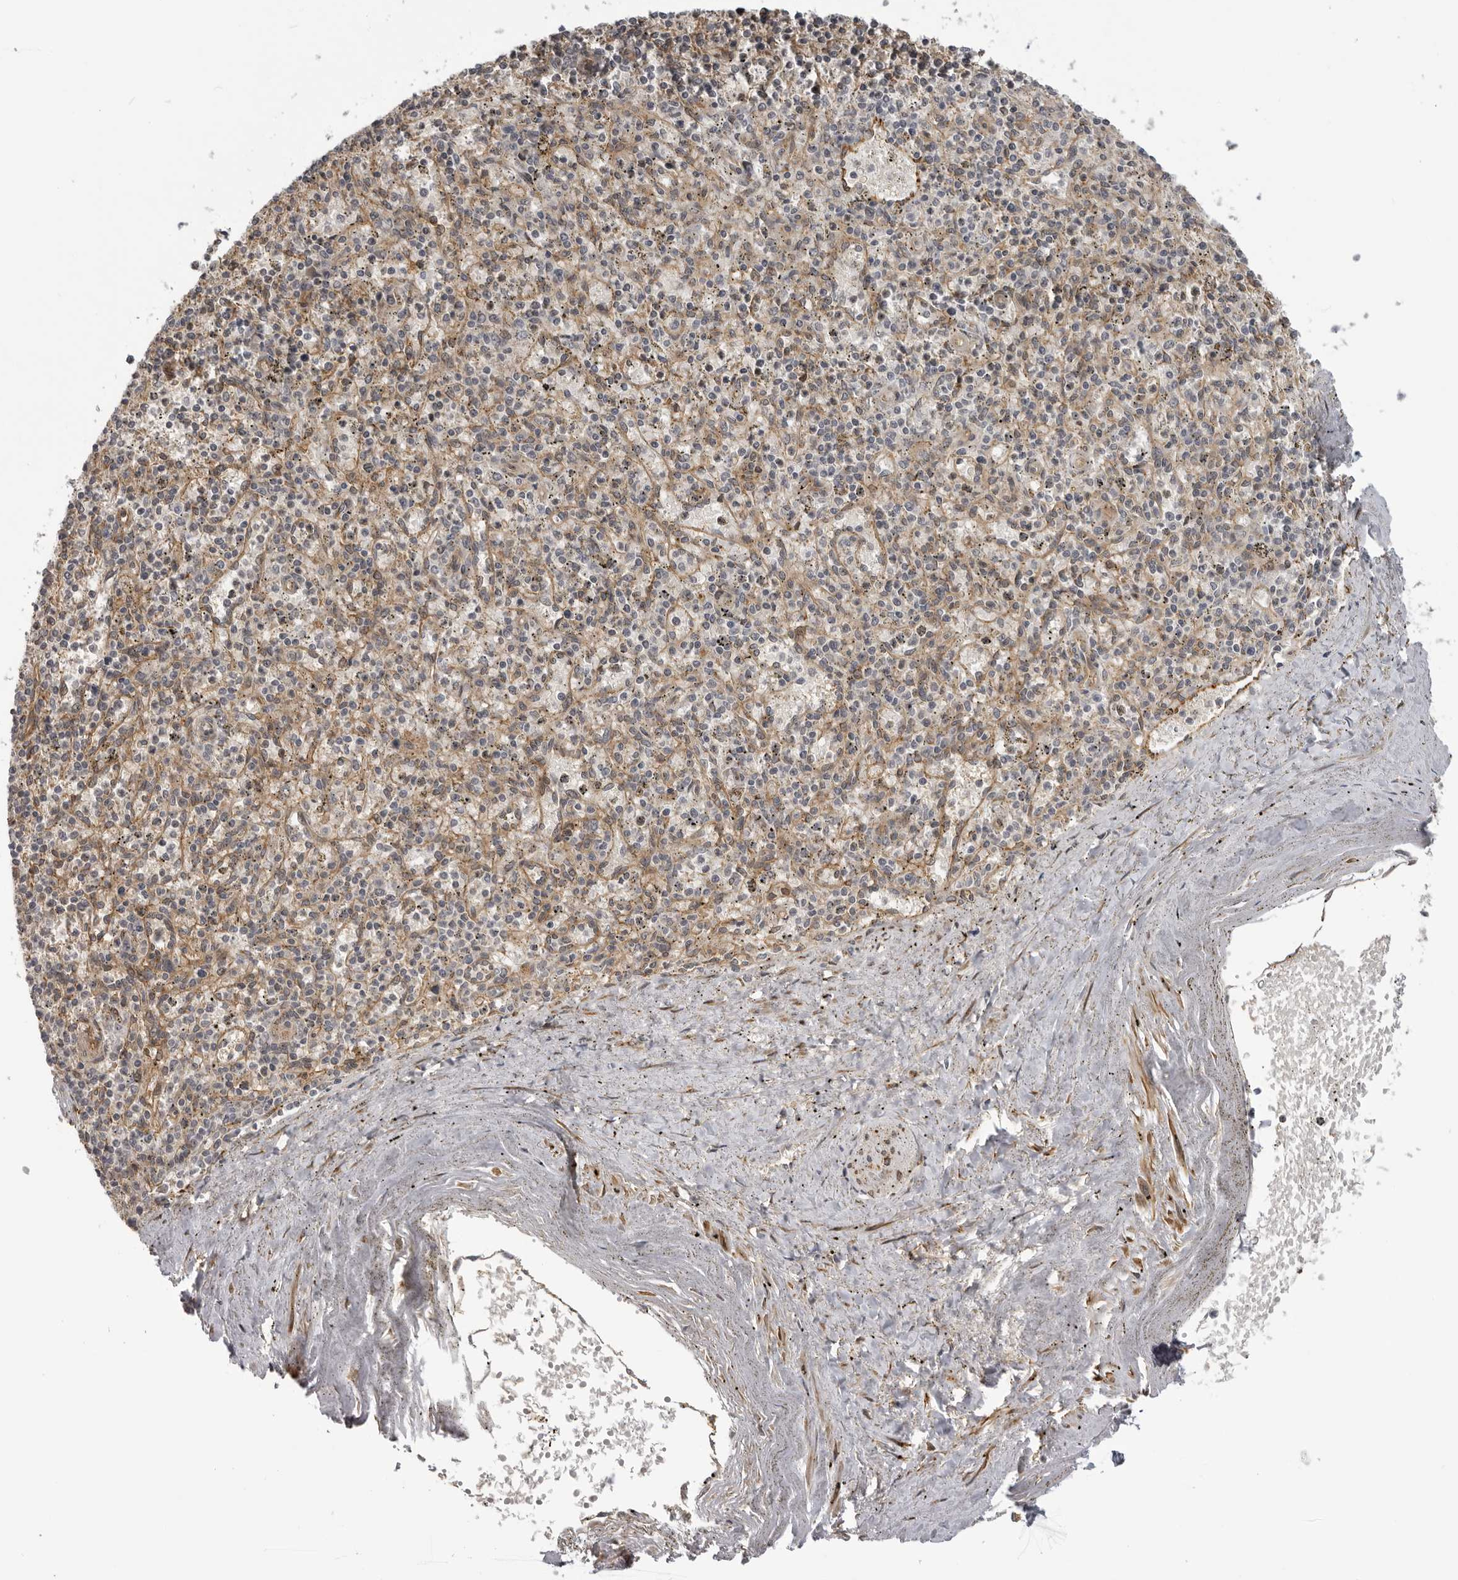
{"staining": {"intensity": "negative", "quantity": "none", "location": "none"}, "tissue": "spleen", "cell_type": "Cells in red pulp", "image_type": "normal", "snomed": [{"axis": "morphology", "description": "Normal tissue, NOS"}, {"axis": "topography", "description": "Spleen"}], "caption": "Cells in red pulp show no significant protein staining in unremarkable spleen. Nuclei are stained in blue.", "gene": "DNAH14", "patient": {"sex": "male", "age": 72}}